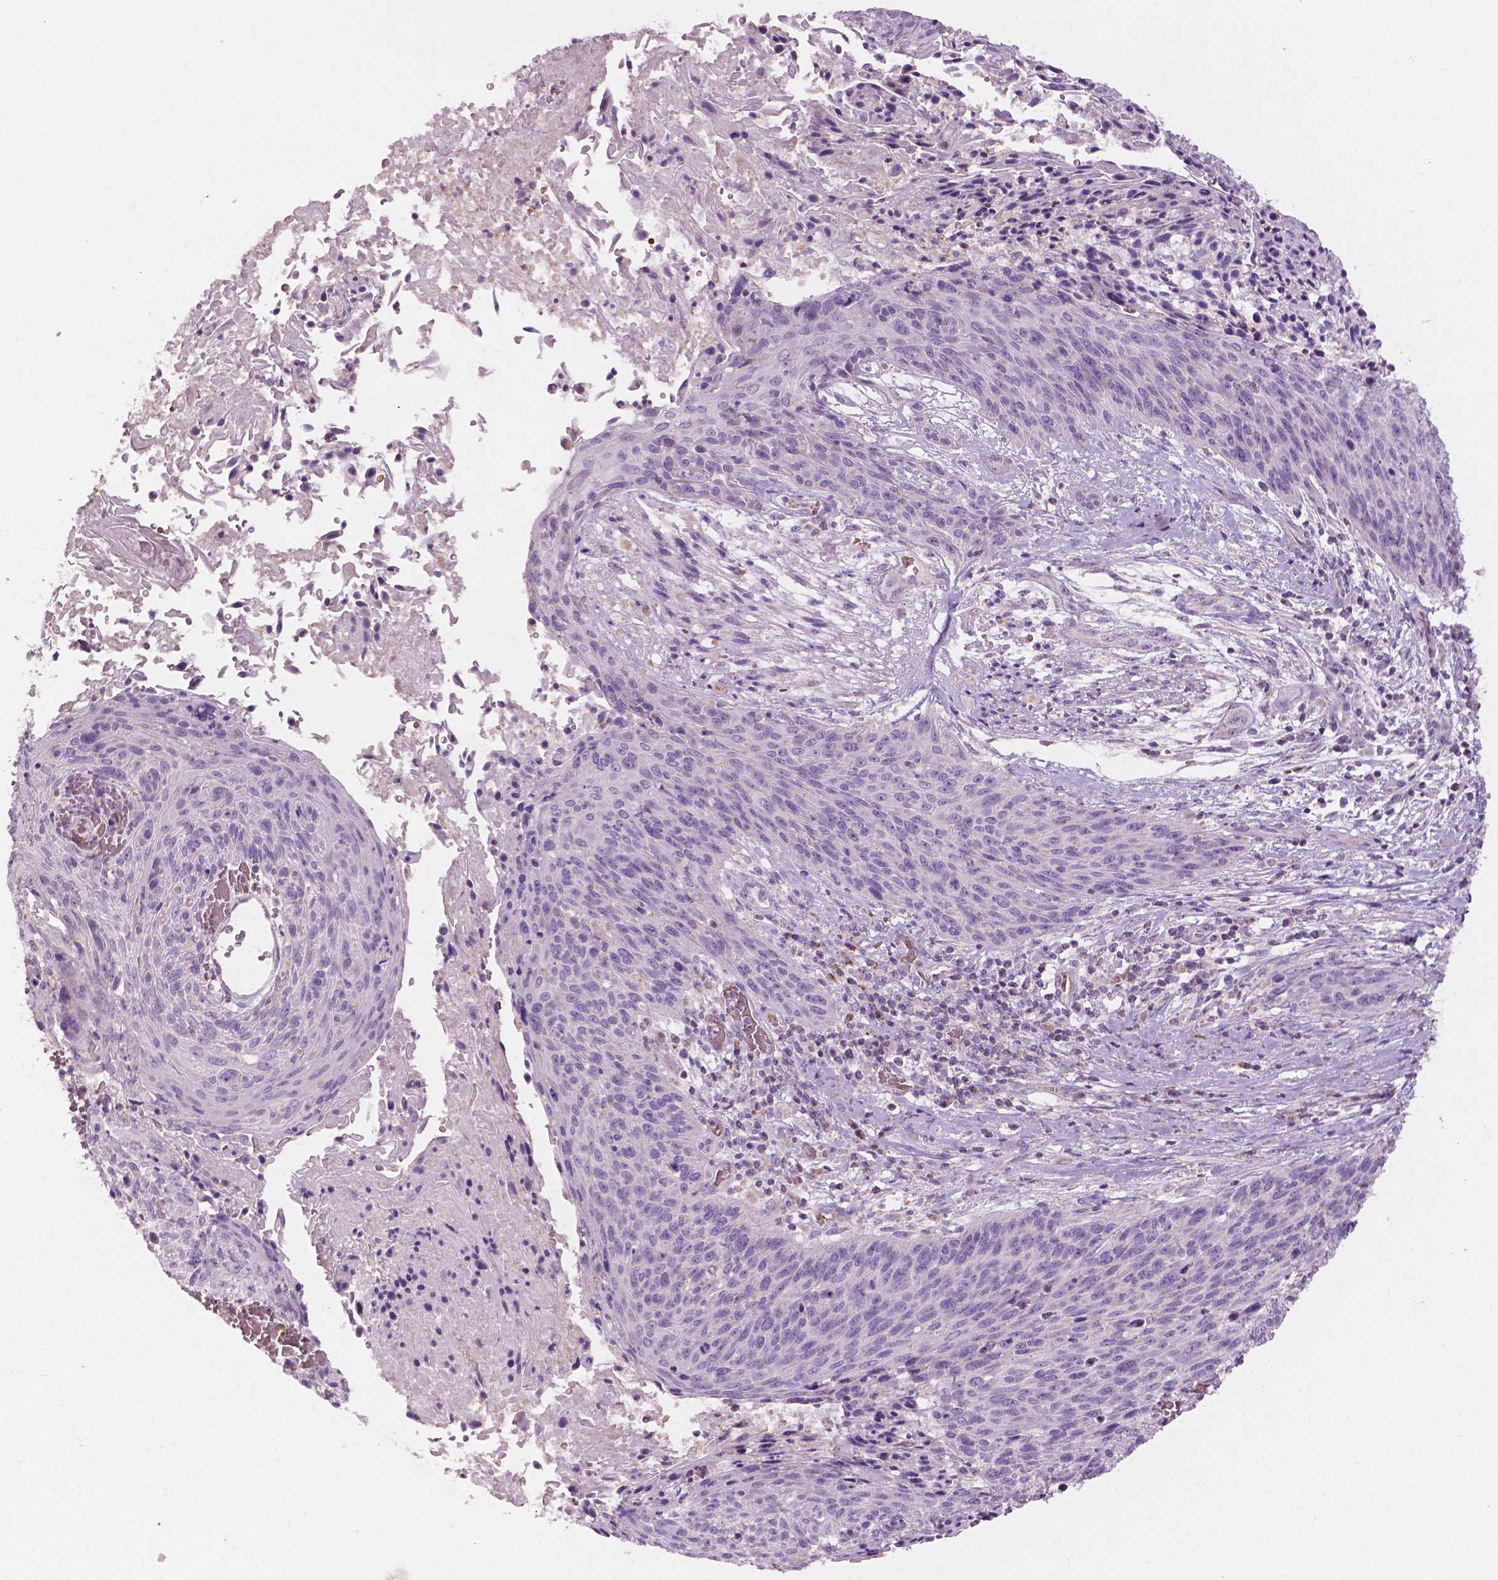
{"staining": {"intensity": "negative", "quantity": "none", "location": "none"}, "tissue": "cervical cancer", "cell_type": "Tumor cells", "image_type": "cancer", "snomed": [{"axis": "morphology", "description": "Squamous cell carcinoma, NOS"}, {"axis": "topography", "description": "Cervix"}], "caption": "The histopathology image displays no staining of tumor cells in cervical squamous cell carcinoma. The staining is performed using DAB brown chromogen with nuclei counter-stained in using hematoxylin.", "gene": "NDUFS1", "patient": {"sex": "female", "age": 45}}